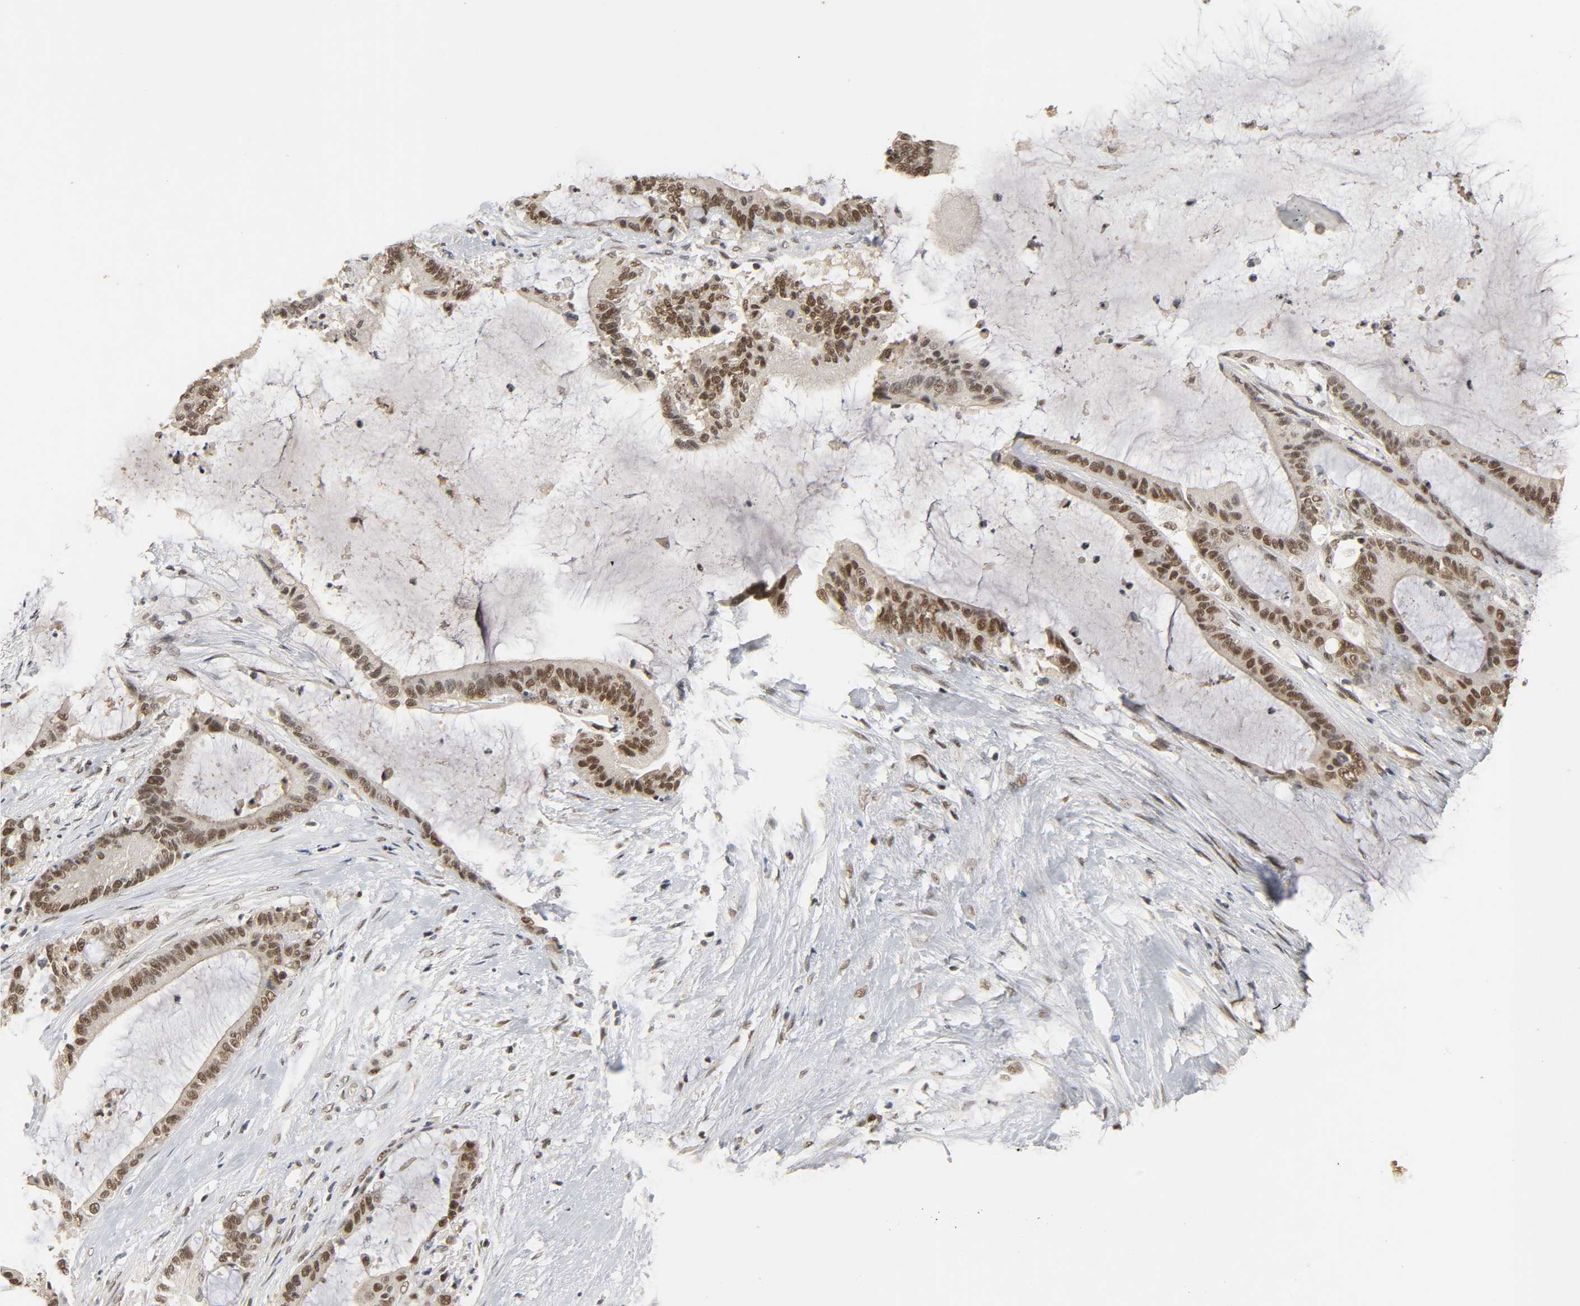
{"staining": {"intensity": "strong", "quantity": ">75%", "location": "nuclear"}, "tissue": "liver cancer", "cell_type": "Tumor cells", "image_type": "cancer", "snomed": [{"axis": "morphology", "description": "Cholangiocarcinoma"}, {"axis": "topography", "description": "Liver"}], "caption": "IHC of human liver cholangiocarcinoma demonstrates high levels of strong nuclear staining in about >75% of tumor cells.", "gene": "NCOA6", "patient": {"sex": "female", "age": 73}}